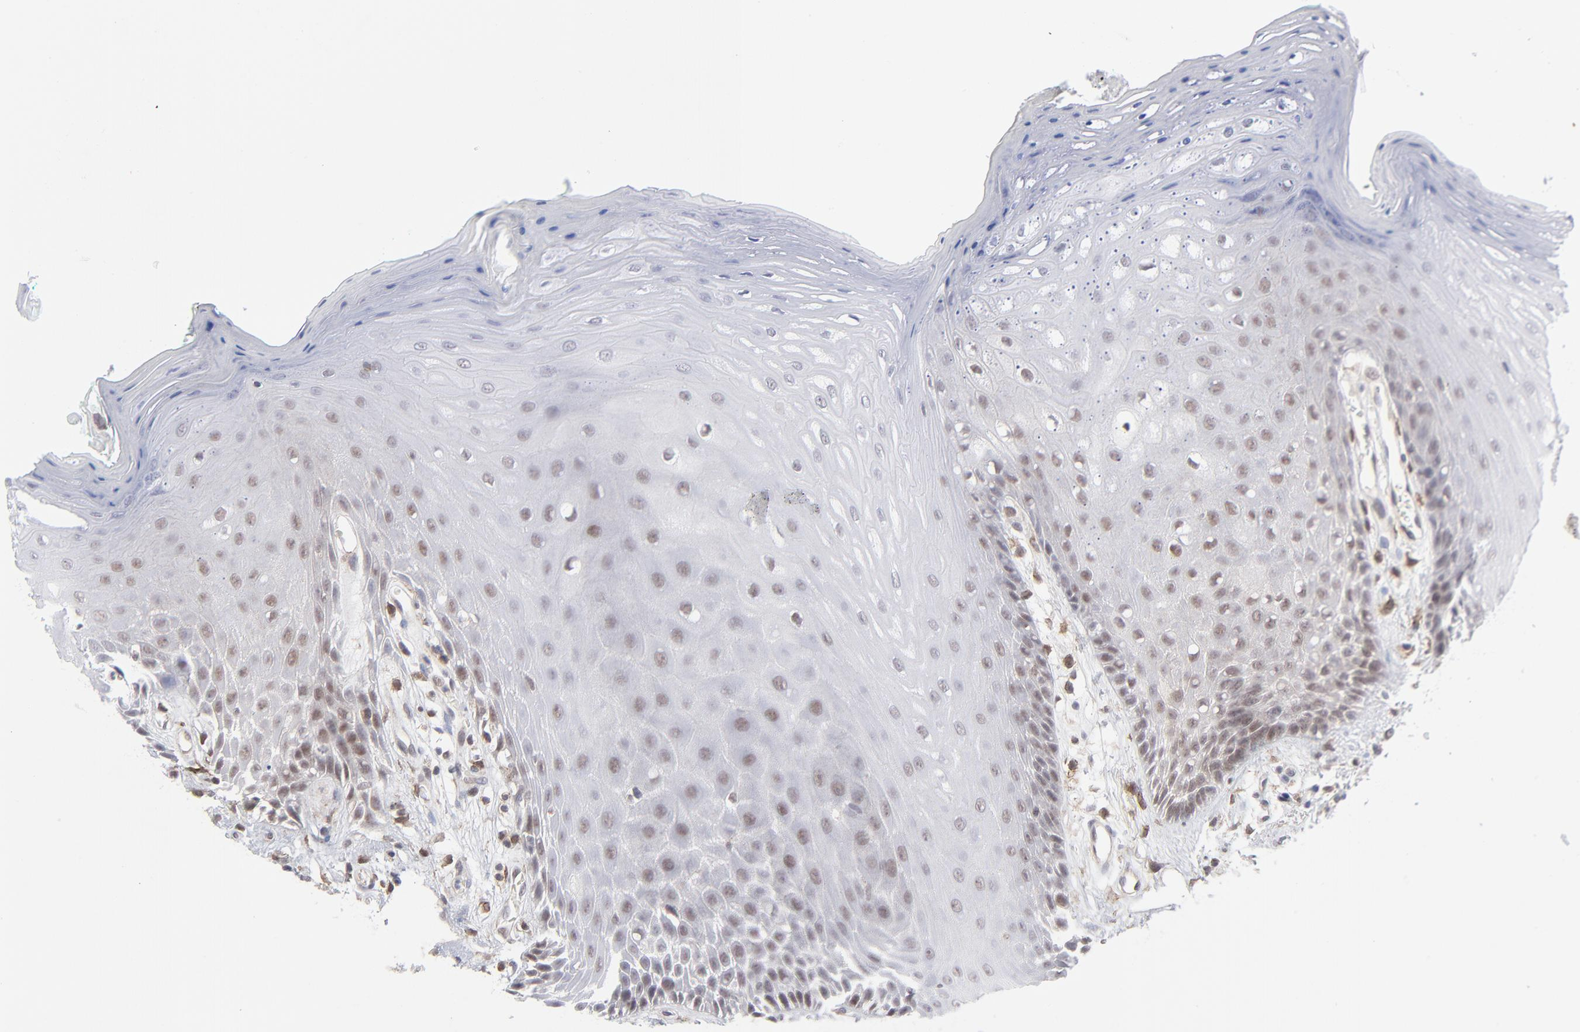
{"staining": {"intensity": "moderate", "quantity": "25%-75%", "location": "nuclear"}, "tissue": "oral mucosa", "cell_type": "Squamous epithelial cells", "image_type": "normal", "snomed": [{"axis": "morphology", "description": "Normal tissue, NOS"}, {"axis": "morphology", "description": "Squamous cell carcinoma, NOS"}, {"axis": "topography", "description": "Skeletal muscle"}, {"axis": "topography", "description": "Oral tissue"}, {"axis": "topography", "description": "Head-Neck"}], "caption": "This photomicrograph demonstrates benign oral mucosa stained with immunohistochemistry to label a protein in brown. The nuclear of squamous epithelial cells show moderate positivity for the protein. Nuclei are counter-stained blue.", "gene": "NBN", "patient": {"sex": "female", "age": 84}}